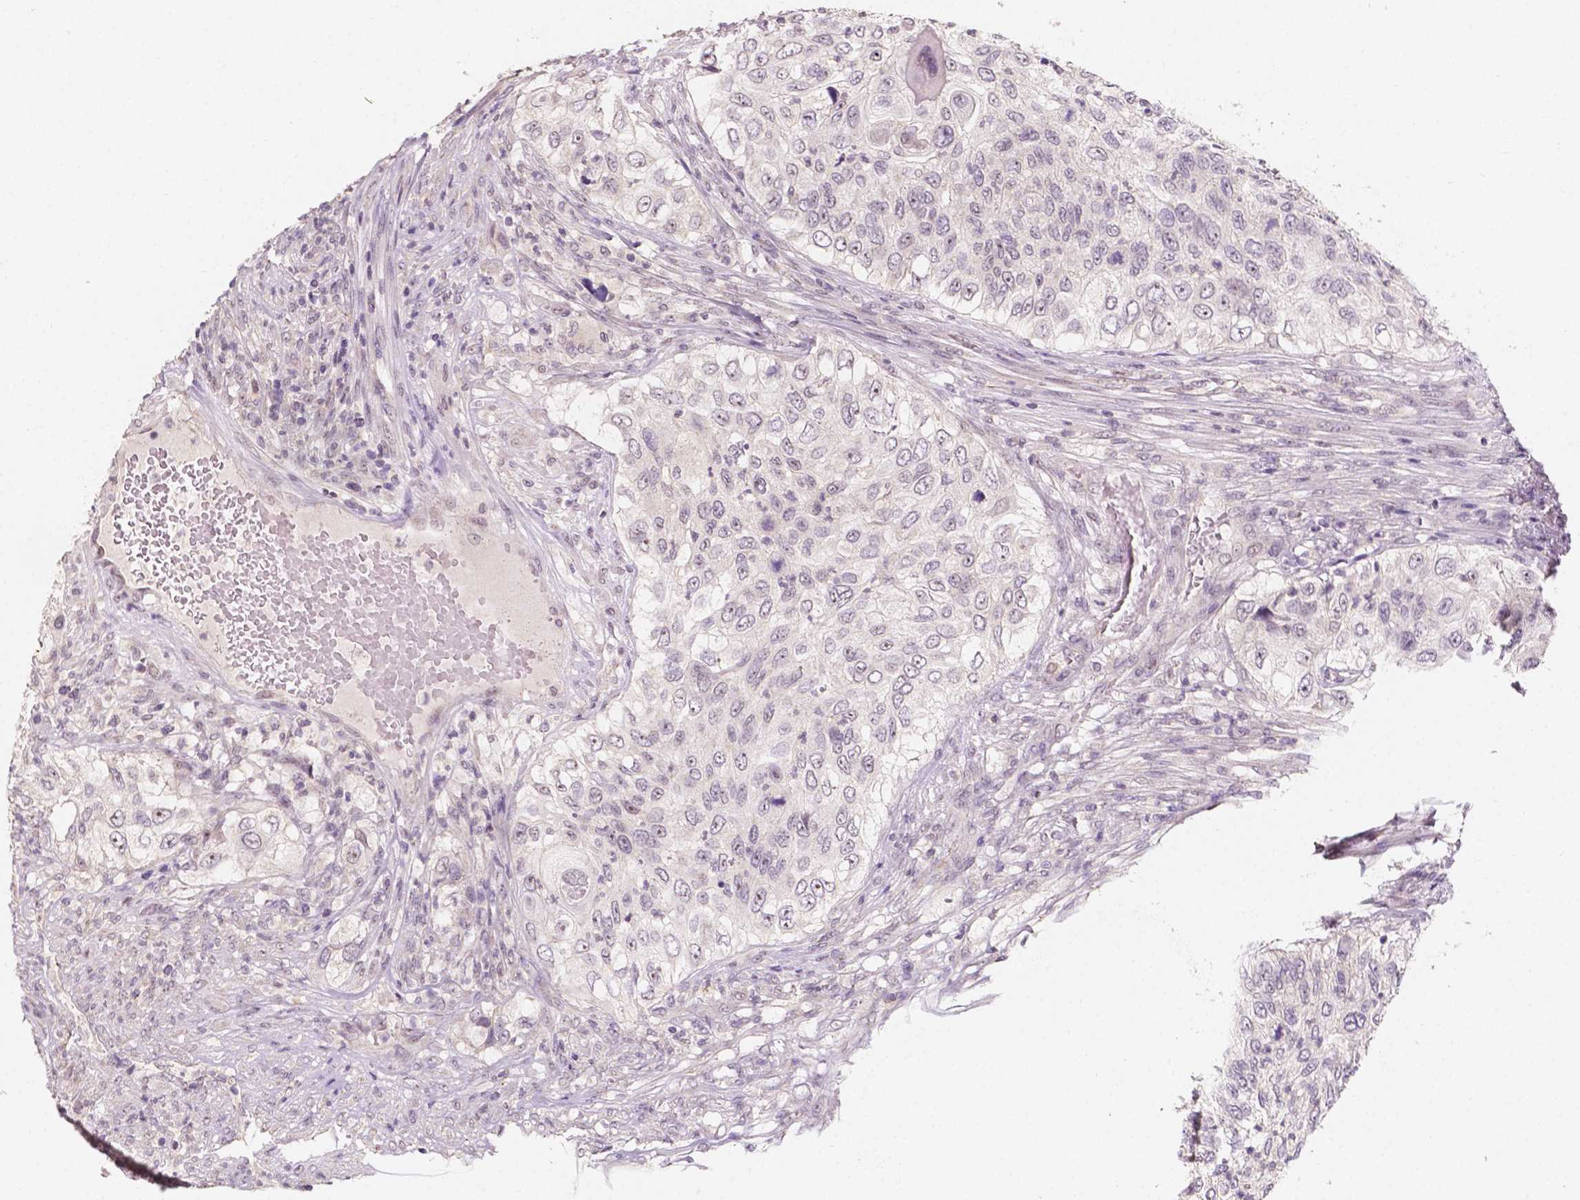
{"staining": {"intensity": "negative", "quantity": "none", "location": "none"}, "tissue": "urothelial cancer", "cell_type": "Tumor cells", "image_type": "cancer", "snomed": [{"axis": "morphology", "description": "Urothelial carcinoma, High grade"}, {"axis": "topography", "description": "Urinary bladder"}], "caption": "Micrograph shows no significant protein staining in tumor cells of urothelial carcinoma (high-grade).", "gene": "SIRT2", "patient": {"sex": "female", "age": 60}}